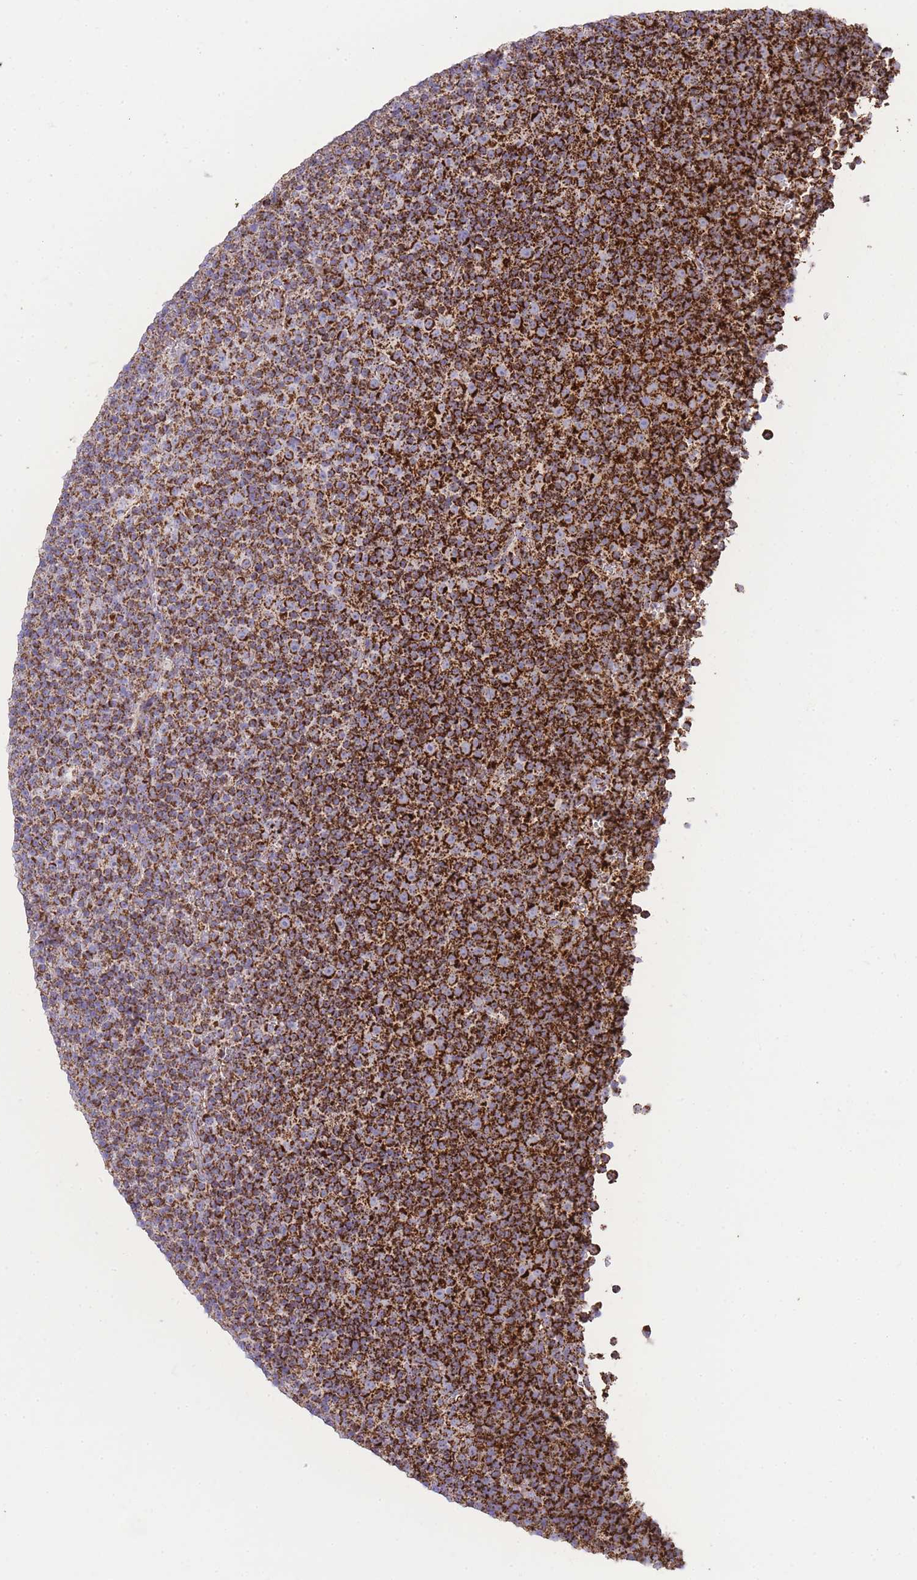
{"staining": {"intensity": "strong", "quantity": ">75%", "location": "cytoplasmic/membranous"}, "tissue": "lymphoma", "cell_type": "Tumor cells", "image_type": "cancer", "snomed": [{"axis": "morphology", "description": "Malignant lymphoma, non-Hodgkin's type, Low grade"}, {"axis": "topography", "description": "Lymph node"}], "caption": "Tumor cells display high levels of strong cytoplasmic/membranous expression in approximately >75% of cells in human malignant lymphoma, non-Hodgkin's type (low-grade).", "gene": "GSTM1", "patient": {"sex": "female", "age": 67}}